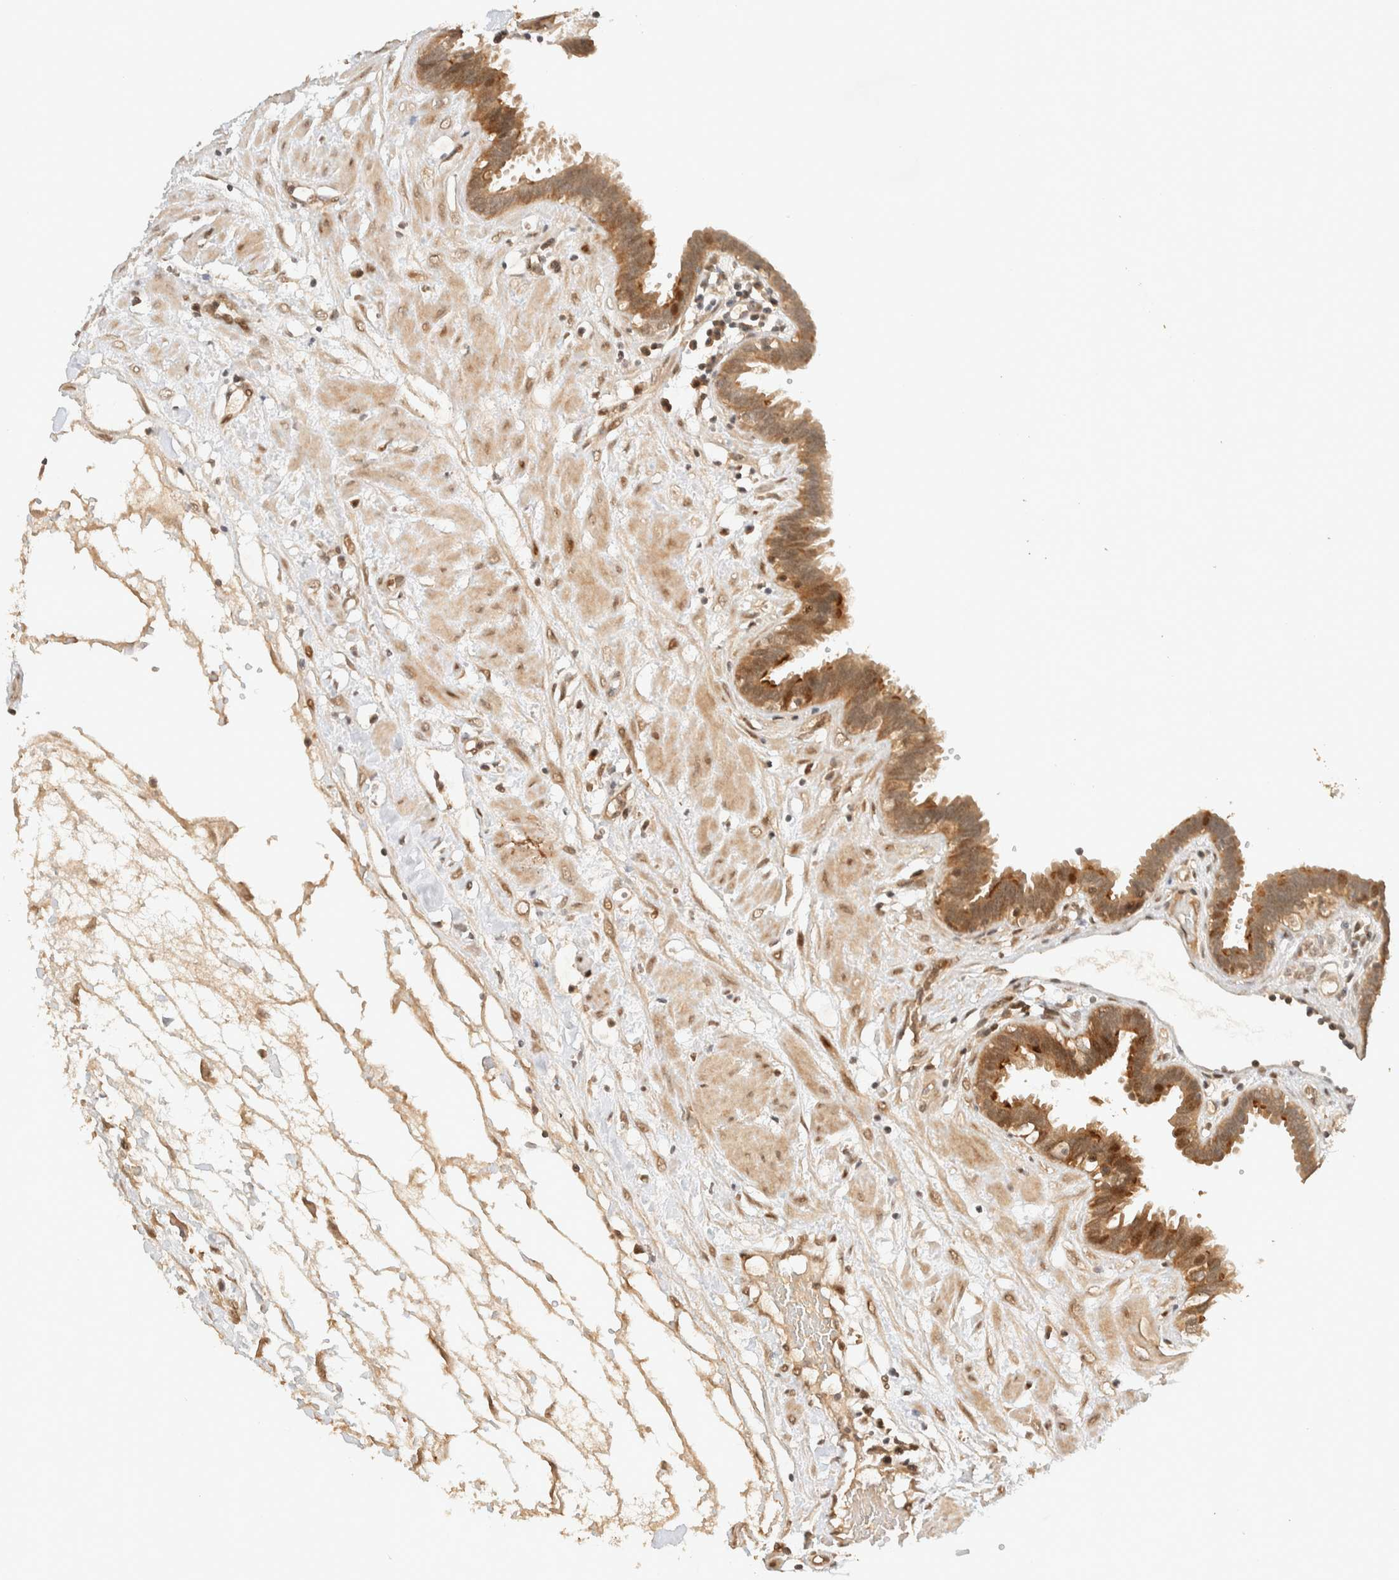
{"staining": {"intensity": "moderate", "quantity": ">75%", "location": "cytoplasmic/membranous"}, "tissue": "fallopian tube", "cell_type": "Glandular cells", "image_type": "normal", "snomed": [{"axis": "morphology", "description": "Normal tissue, NOS"}, {"axis": "topography", "description": "Fallopian tube"}, {"axis": "topography", "description": "Placenta"}], "caption": "Fallopian tube was stained to show a protein in brown. There is medium levels of moderate cytoplasmic/membranous positivity in about >75% of glandular cells. (DAB (3,3'-diaminobenzidine) IHC with brightfield microscopy, high magnification).", "gene": "ZBTB34", "patient": {"sex": "female", "age": 32}}